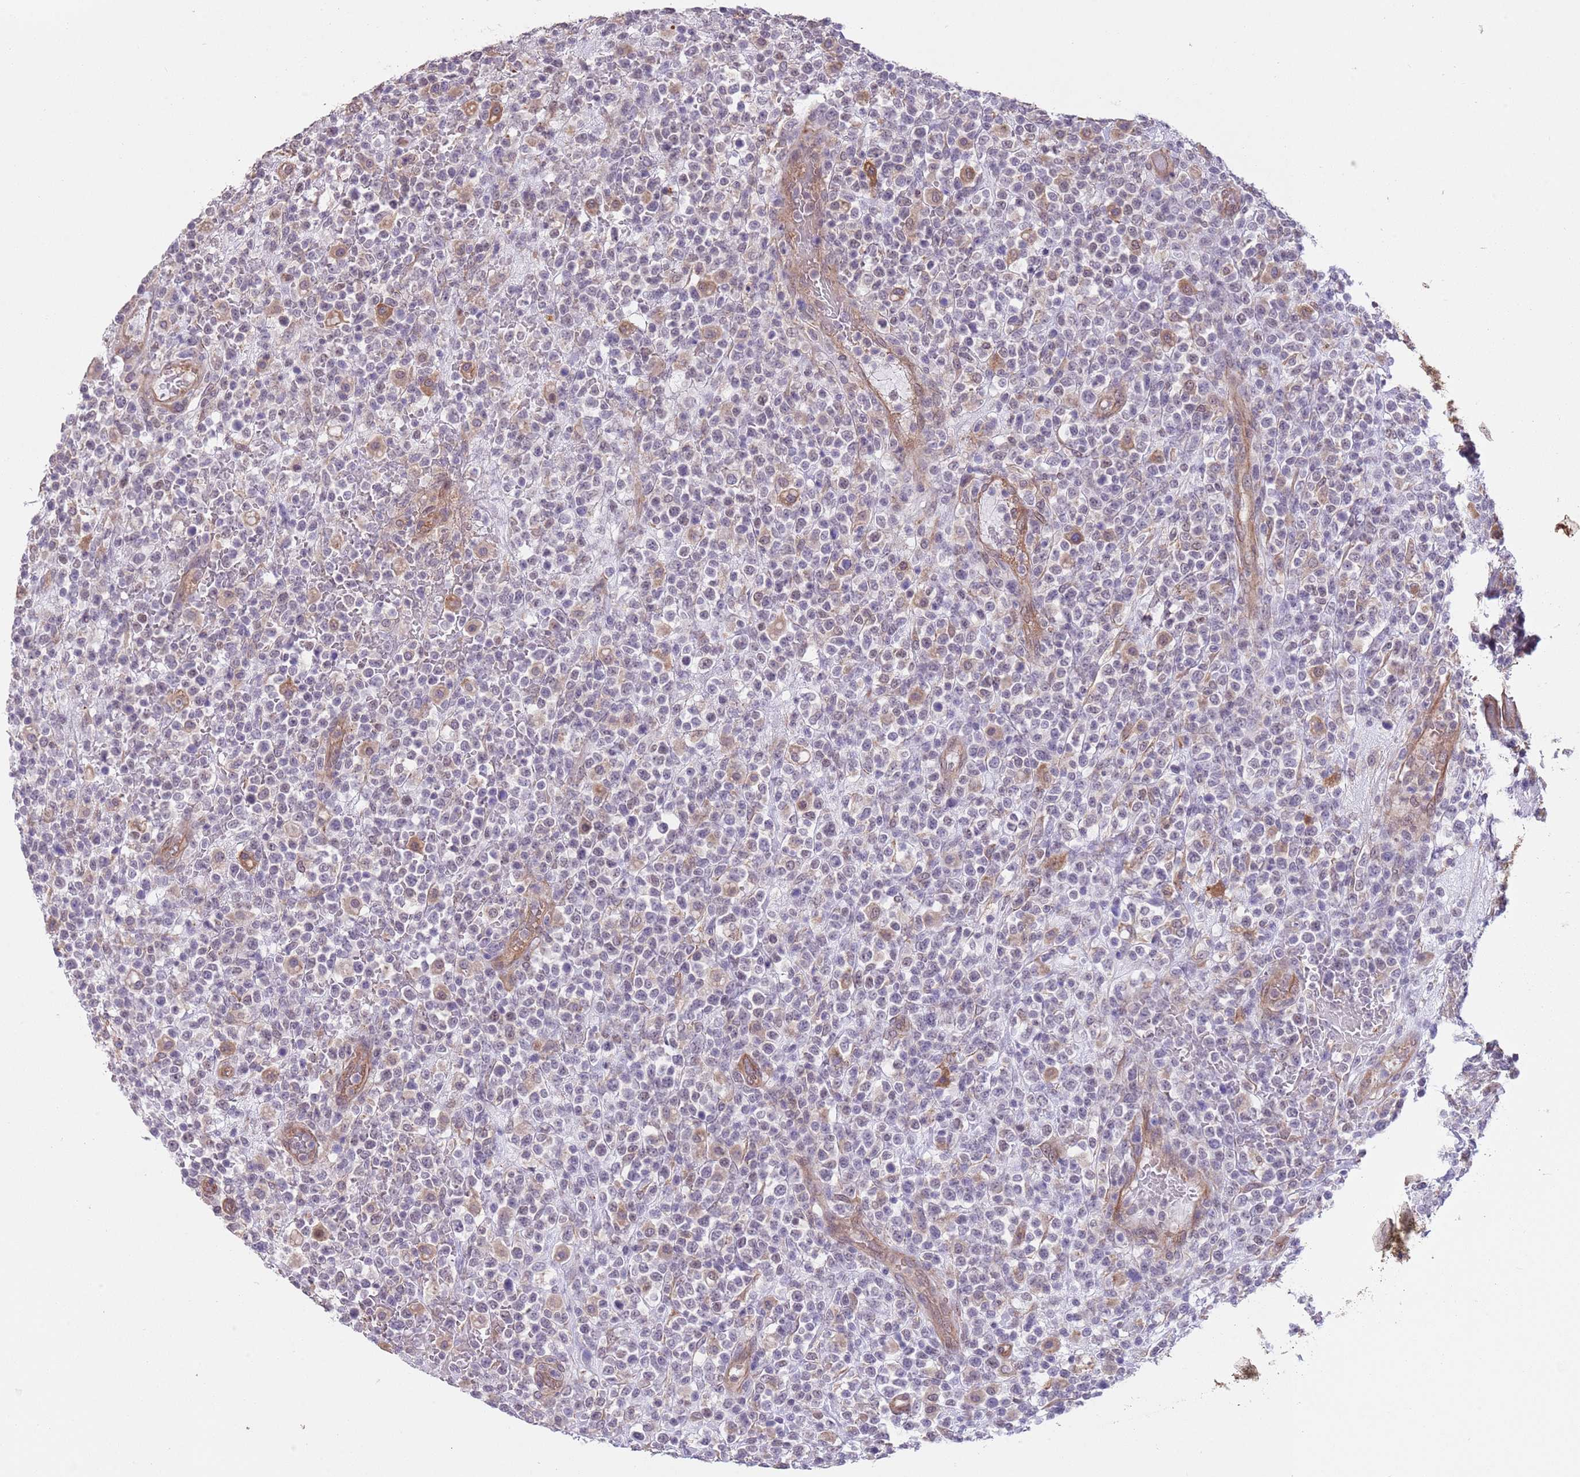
{"staining": {"intensity": "negative", "quantity": "none", "location": "none"}, "tissue": "lymphoma", "cell_type": "Tumor cells", "image_type": "cancer", "snomed": [{"axis": "morphology", "description": "Malignant lymphoma, non-Hodgkin's type, High grade"}, {"axis": "topography", "description": "Colon"}], "caption": "The image displays no significant staining in tumor cells of high-grade malignant lymphoma, non-Hodgkin's type. (Stains: DAB IHC with hematoxylin counter stain, Microscopy: brightfield microscopy at high magnification).", "gene": "CREBZF", "patient": {"sex": "female", "age": 53}}